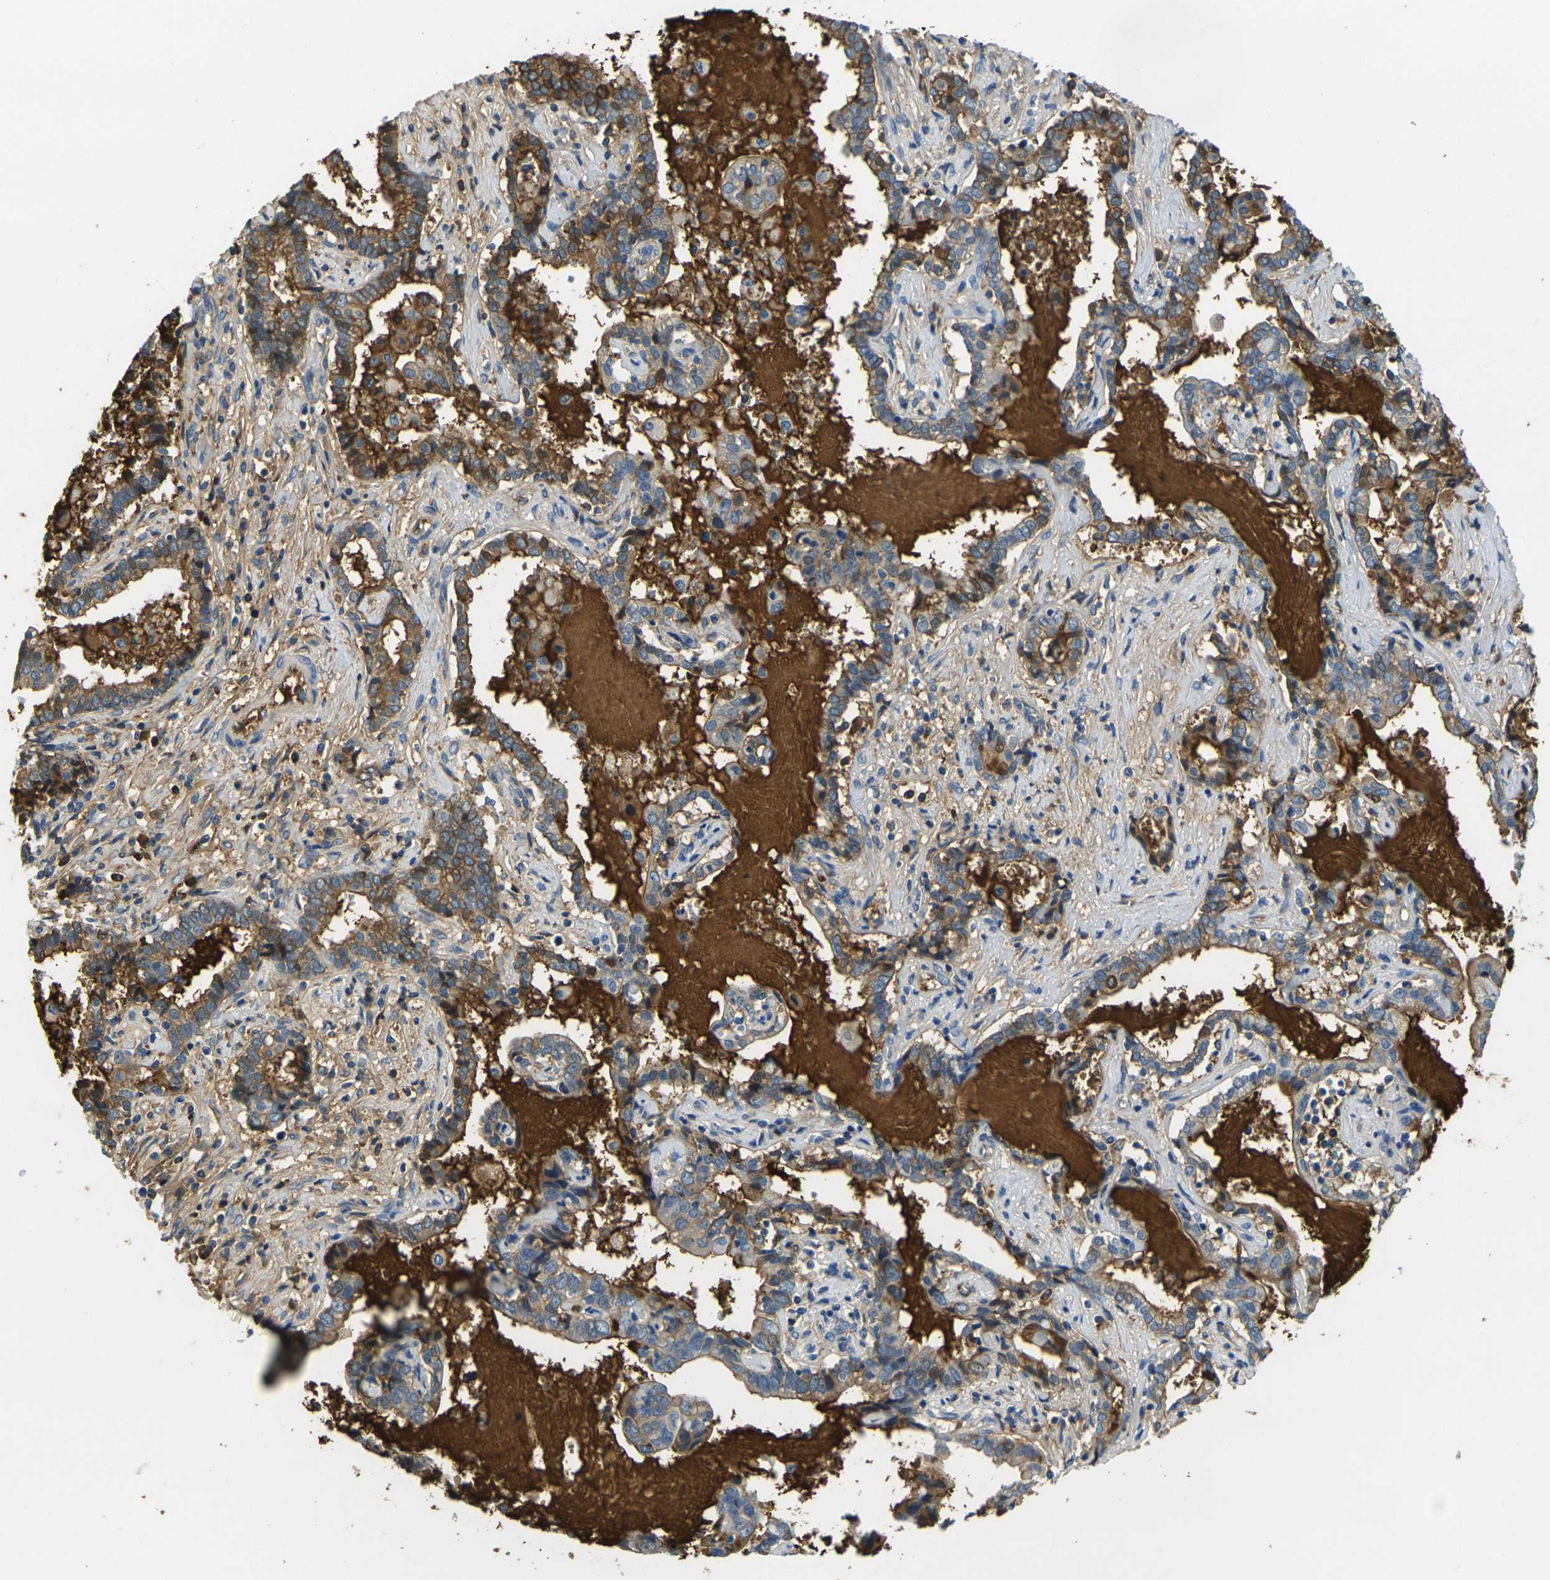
{"staining": {"intensity": "moderate", "quantity": ">75%", "location": "cytoplasmic/membranous"}, "tissue": "liver cancer", "cell_type": "Tumor cells", "image_type": "cancer", "snomed": [{"axis": "morphology", "description": "Cholangiocarcinoma"}, {"axis": "topography", "description": "Liver"}], "caption": "Immunohistochemical staining of liver cancer displays moderate cytoplasmic/membranous protein expression in about >75% of tumor cells.", "gene": "PLCD1", "patient": {"sex": "male", "age": 57}}